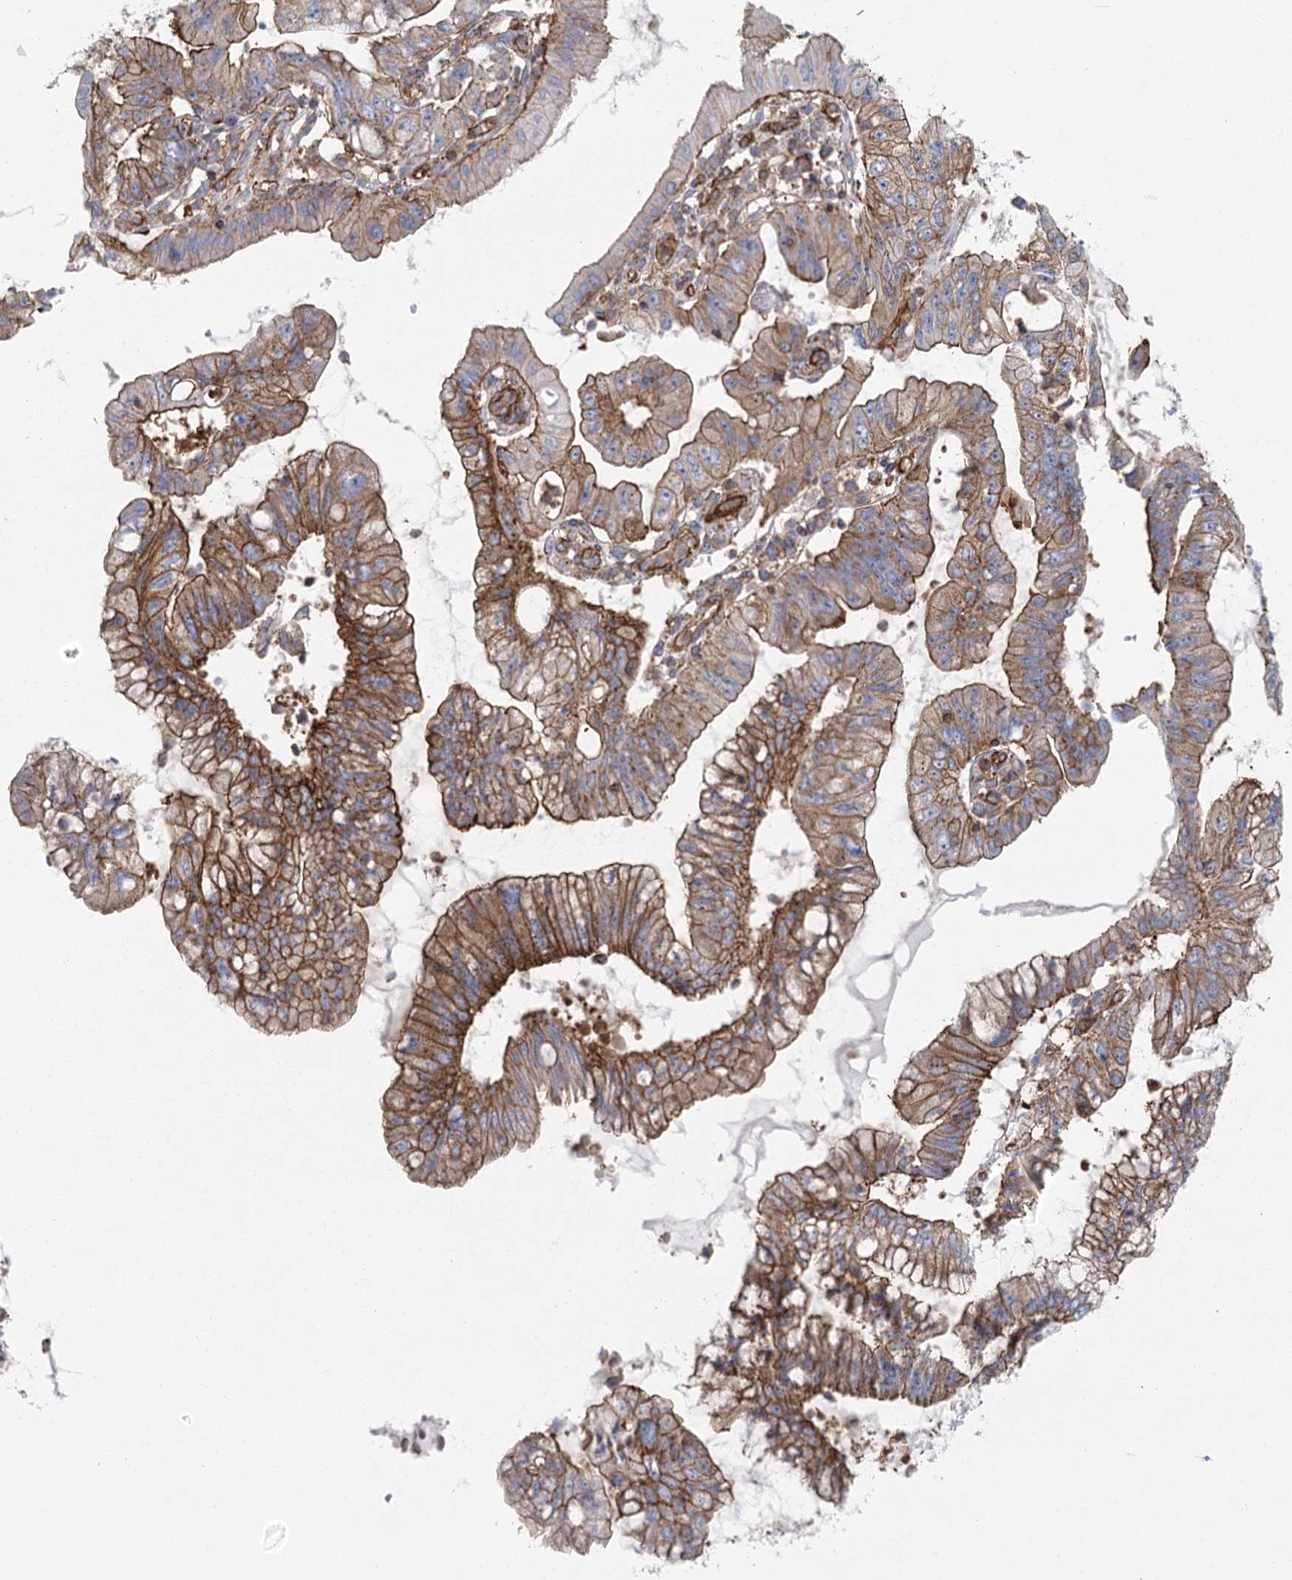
{"staining": {"intensity": "moderate", "quantity": ">75%", "location": "cytoplasmic/membranous"}, "tissue": "pancreatic cancer", "cell_type": "Tumor cells", "image_type": "cancer", "snomed": [{"axis": "morphology", "description": "Adenocarcinoma, NOS"}, {"axis": "topography", "description": "Pancreas"}], "caption": "An immunohistochemistry (IHC) photomicrograph of neoplastic tissue is shown. Protein staining in brown shows moderate cytoplasmic/membranous positivity in pancreatic cancer (adenocarcinoma) within tumor cells.", "gene": "IFT46", "patient": {"sex": "female", "age": 73}}